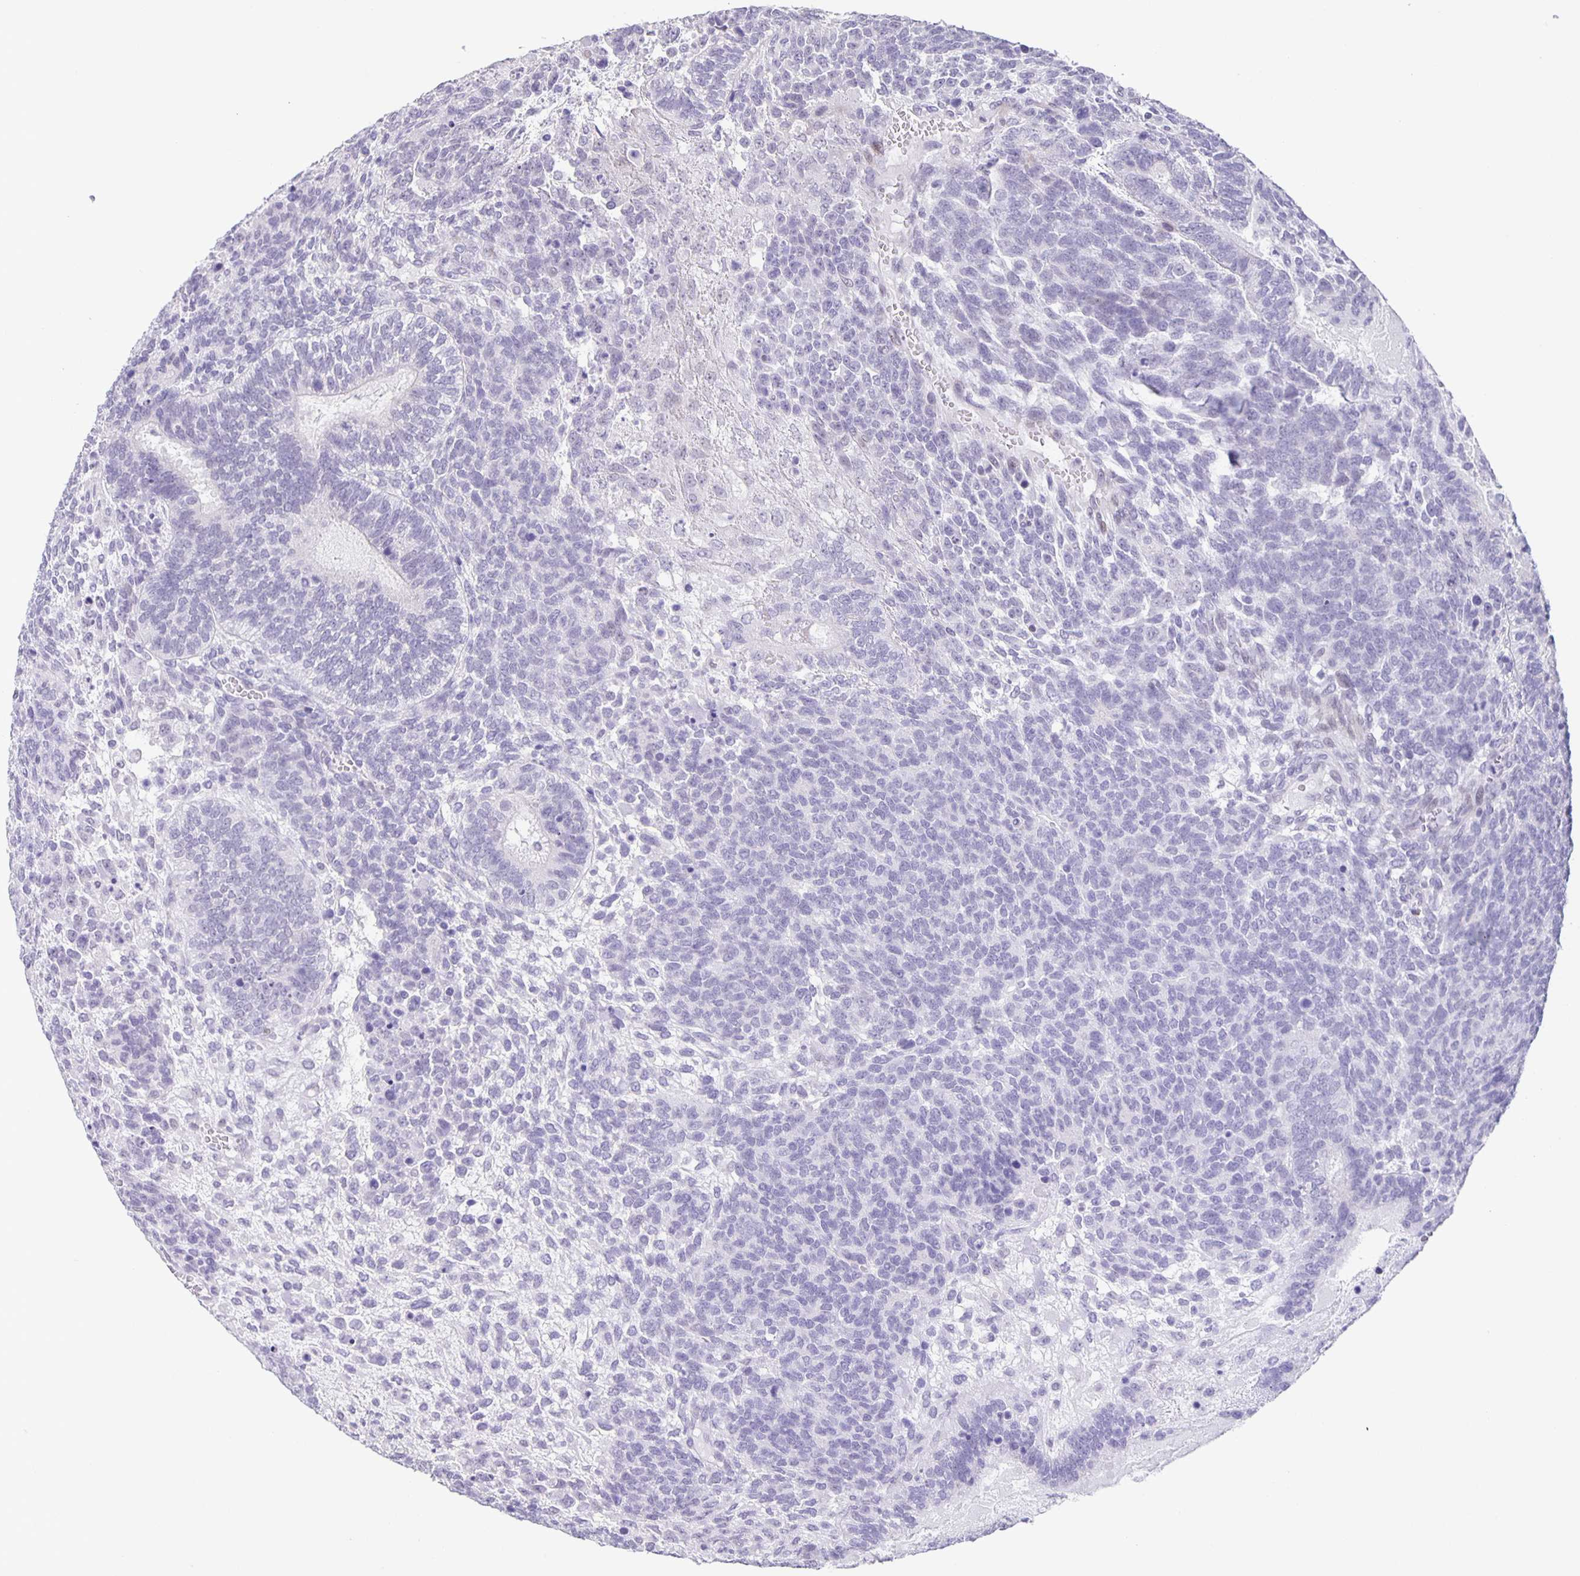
{"staining": {"intensity": "negative", "quantity": "none", "location": "none"}, "tissue": "testis cancer", "cell_type": "Tumor cells", "image_type": "cancer", "snomed": [{"axis": "morphology", "description": "Normal tissue, NOS"}, {"axis": "morphology", "description": "Carcinoma, Embryonal, NOS"}, {"axis": "topography", "description": "Testis"}, {"axis": "topography", "description": "Epididymis"}], "caption": "Micrograph shows no protein expression in tumor cells of testis embryonal carcinoma tissue.", "gene": "PHRF1", "patient": {"sex": "male", "age": 23}}